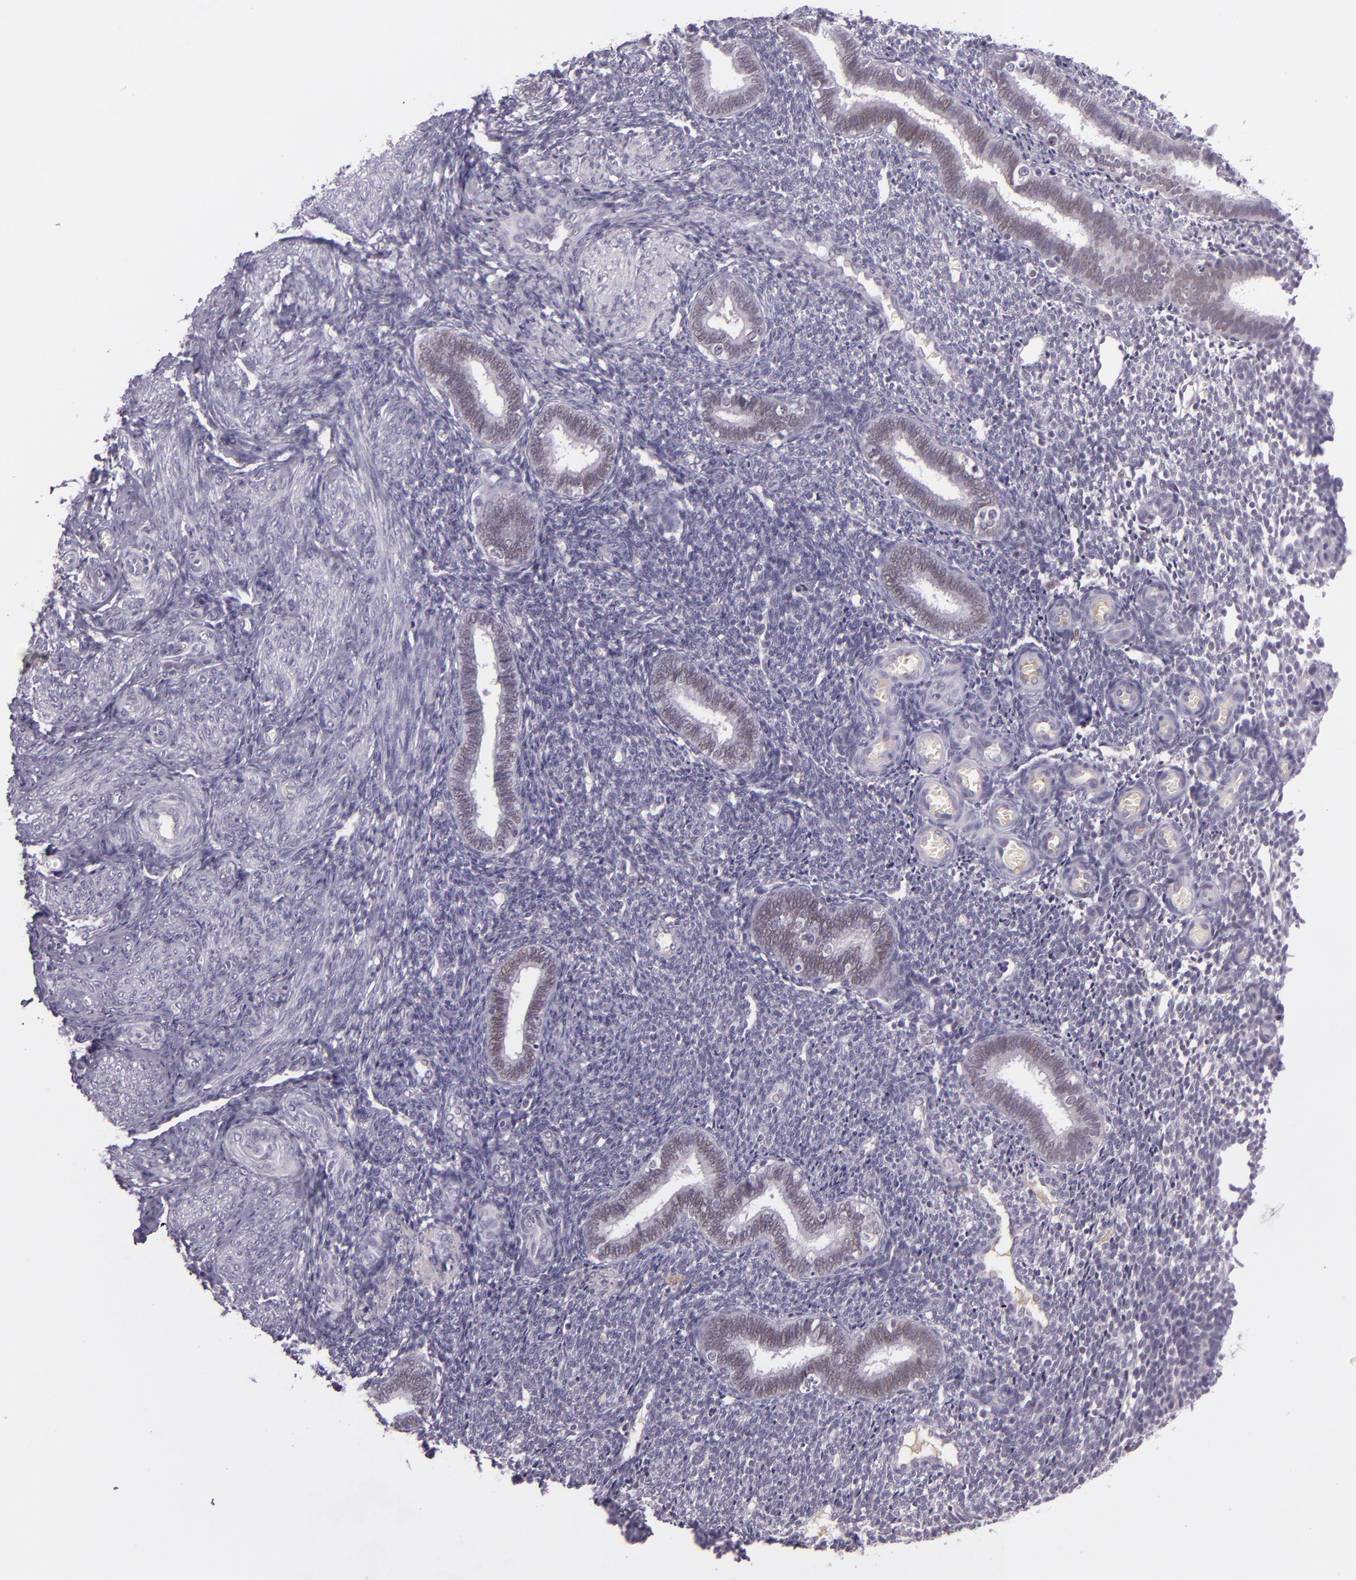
{"staining": {"intensity": "negative", "quantity": "none", "location": "none"}, "tissue": "endometrium", "cell_type": "Cells in endometrial stroma", "image_type": "normal", "snomed": [{"axis": "morphology", "description": "Normal tissue, NOS"}, {"axis": "topography", "description": "Endometrium"}], "caption": "Immunohistochemical staining of benign human endometrium shows no significant expression in cells in endometrial stroma.", "gene": "CHEK2", "patient": {"sex": "female", "age": 27}}